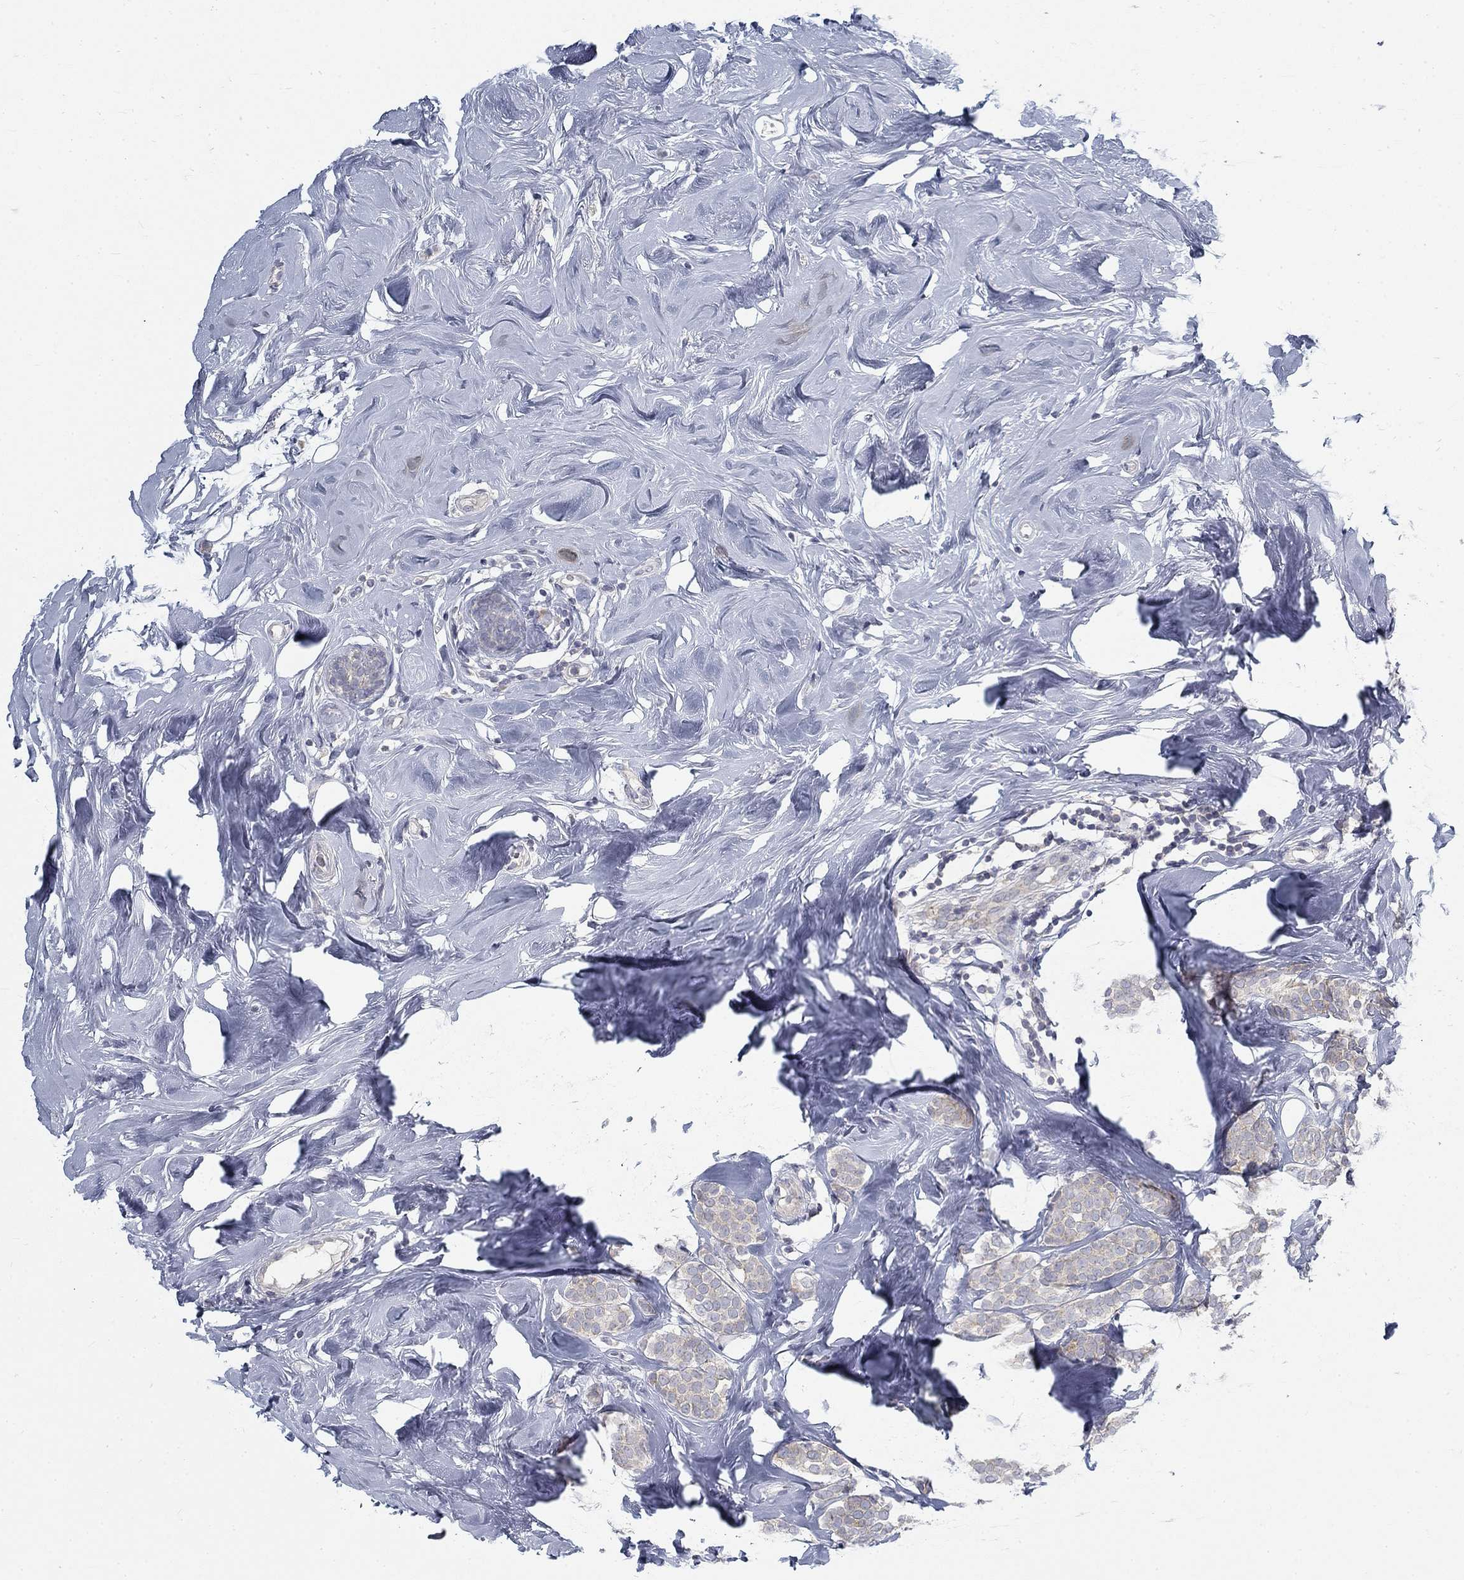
{"staining": {"intensity": "weak", "quantity": "<25%", "location": "cytoplasmic/membranous"}, "tissue": "breast cancer", "cell_type": "Tumor cells", "image_type": "cancer", "snomed": [{"axis": "morphology", "description": "Lobular carcinoma"}, {"axis": "topography", "description": "Breast"}], "caption": "DAB immunohistochemical staining of breast lobular carcinoma demonstrates no significant staining in tumor cells.", "gene": "ATP1A3", "patient": {"sex": "female", "age": 49}}